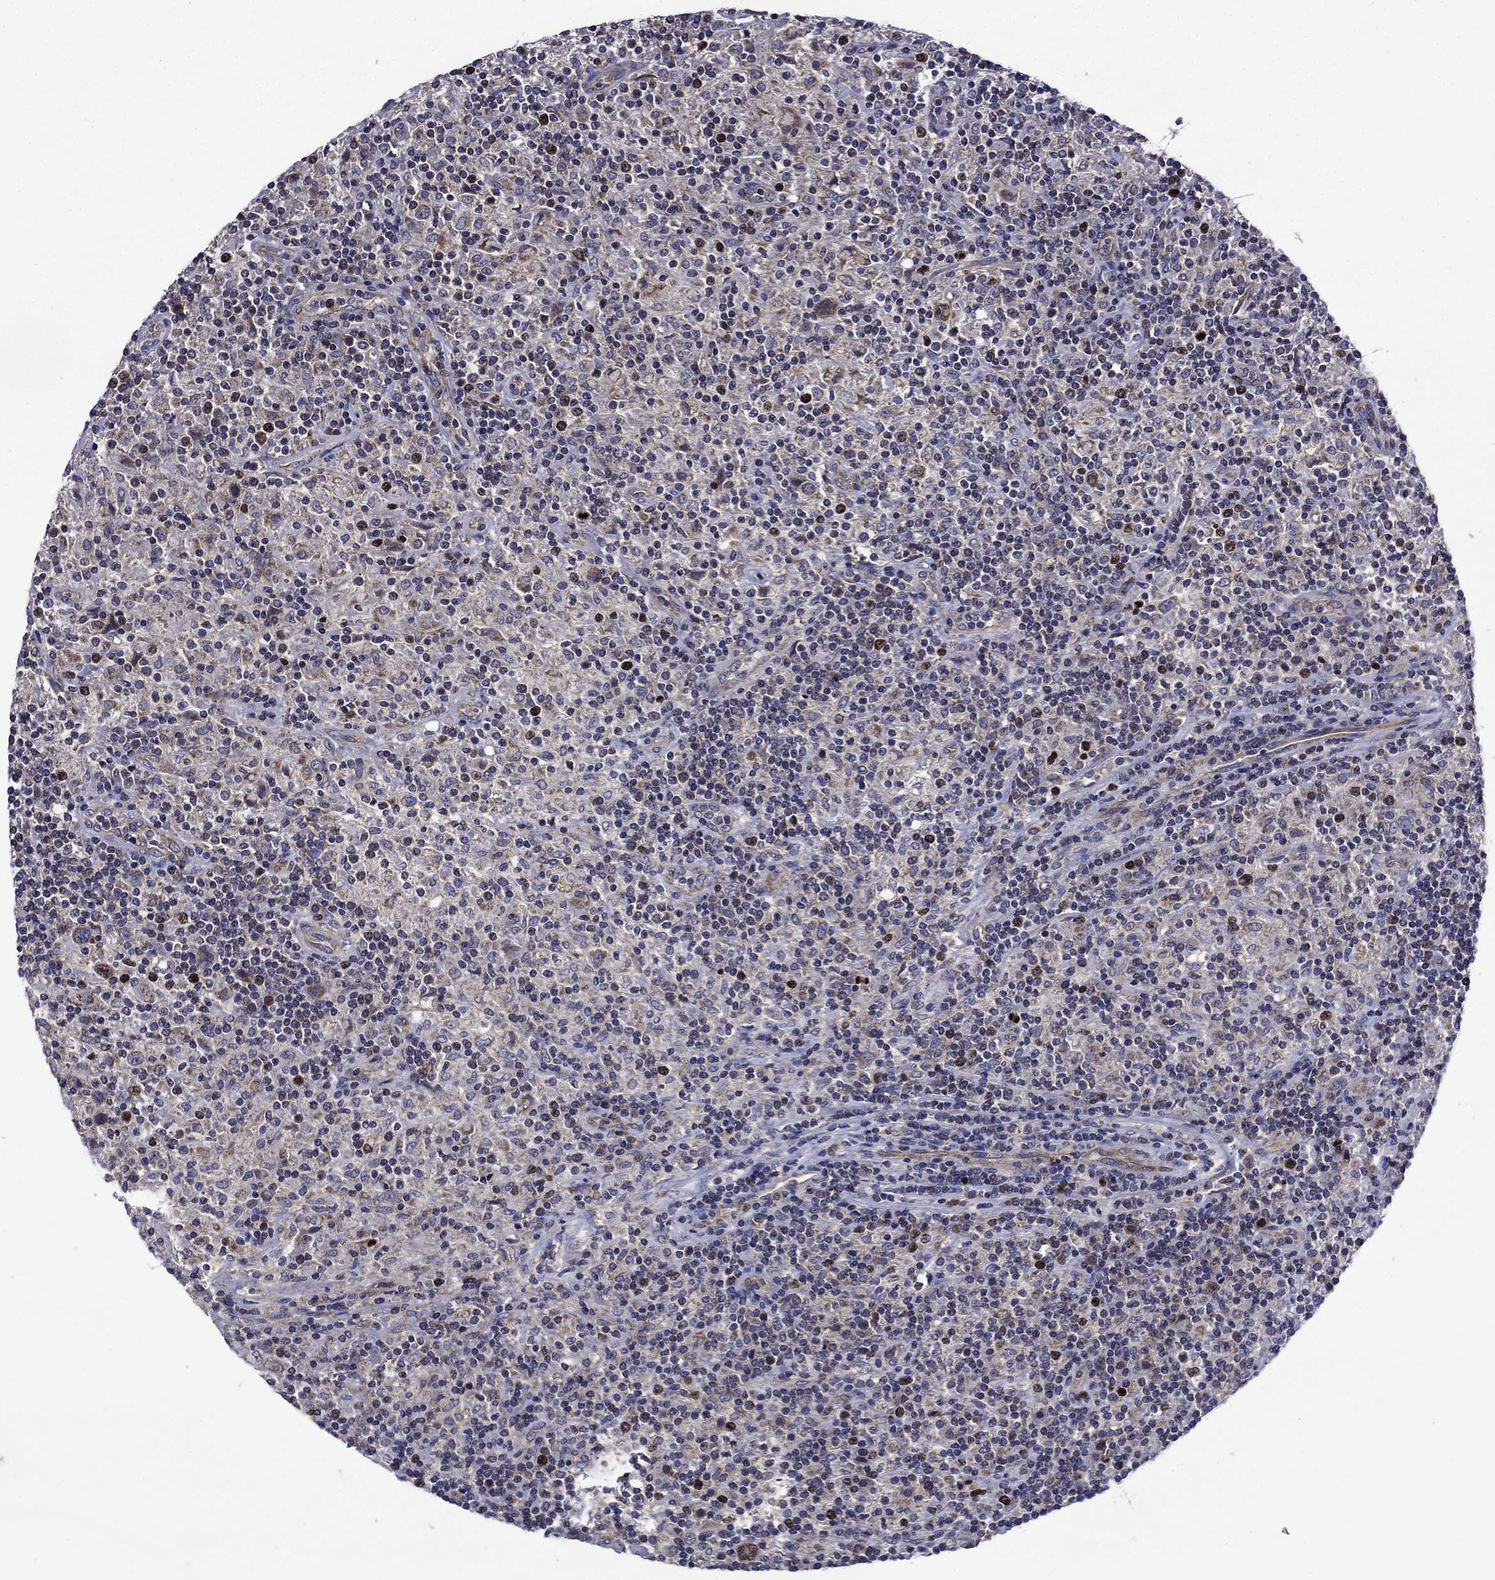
{"staining": {"intensity": "moderate", "quantity": ">75%", "location": "cytoplasmic/membranous"}, "tissue": "lymphoma", "cell_type": "Tumor cells", "image_type": "cancer", "snomed": [{"axis": "morphology", "description": "Hodgkin's disease, NOS"}, {"axis": "topography", "description": "Lymph node"}], "caption": "Lymphoma tissue shows moderate cytoplasmic/membranous staining in approximately >75% of tumor cells, visualized by immunohistochemistry. (DAB IHC with brightfield microscopy, high magnification).", "gene": "KIF22", "patient": {"sex": "male", "age": 70}}